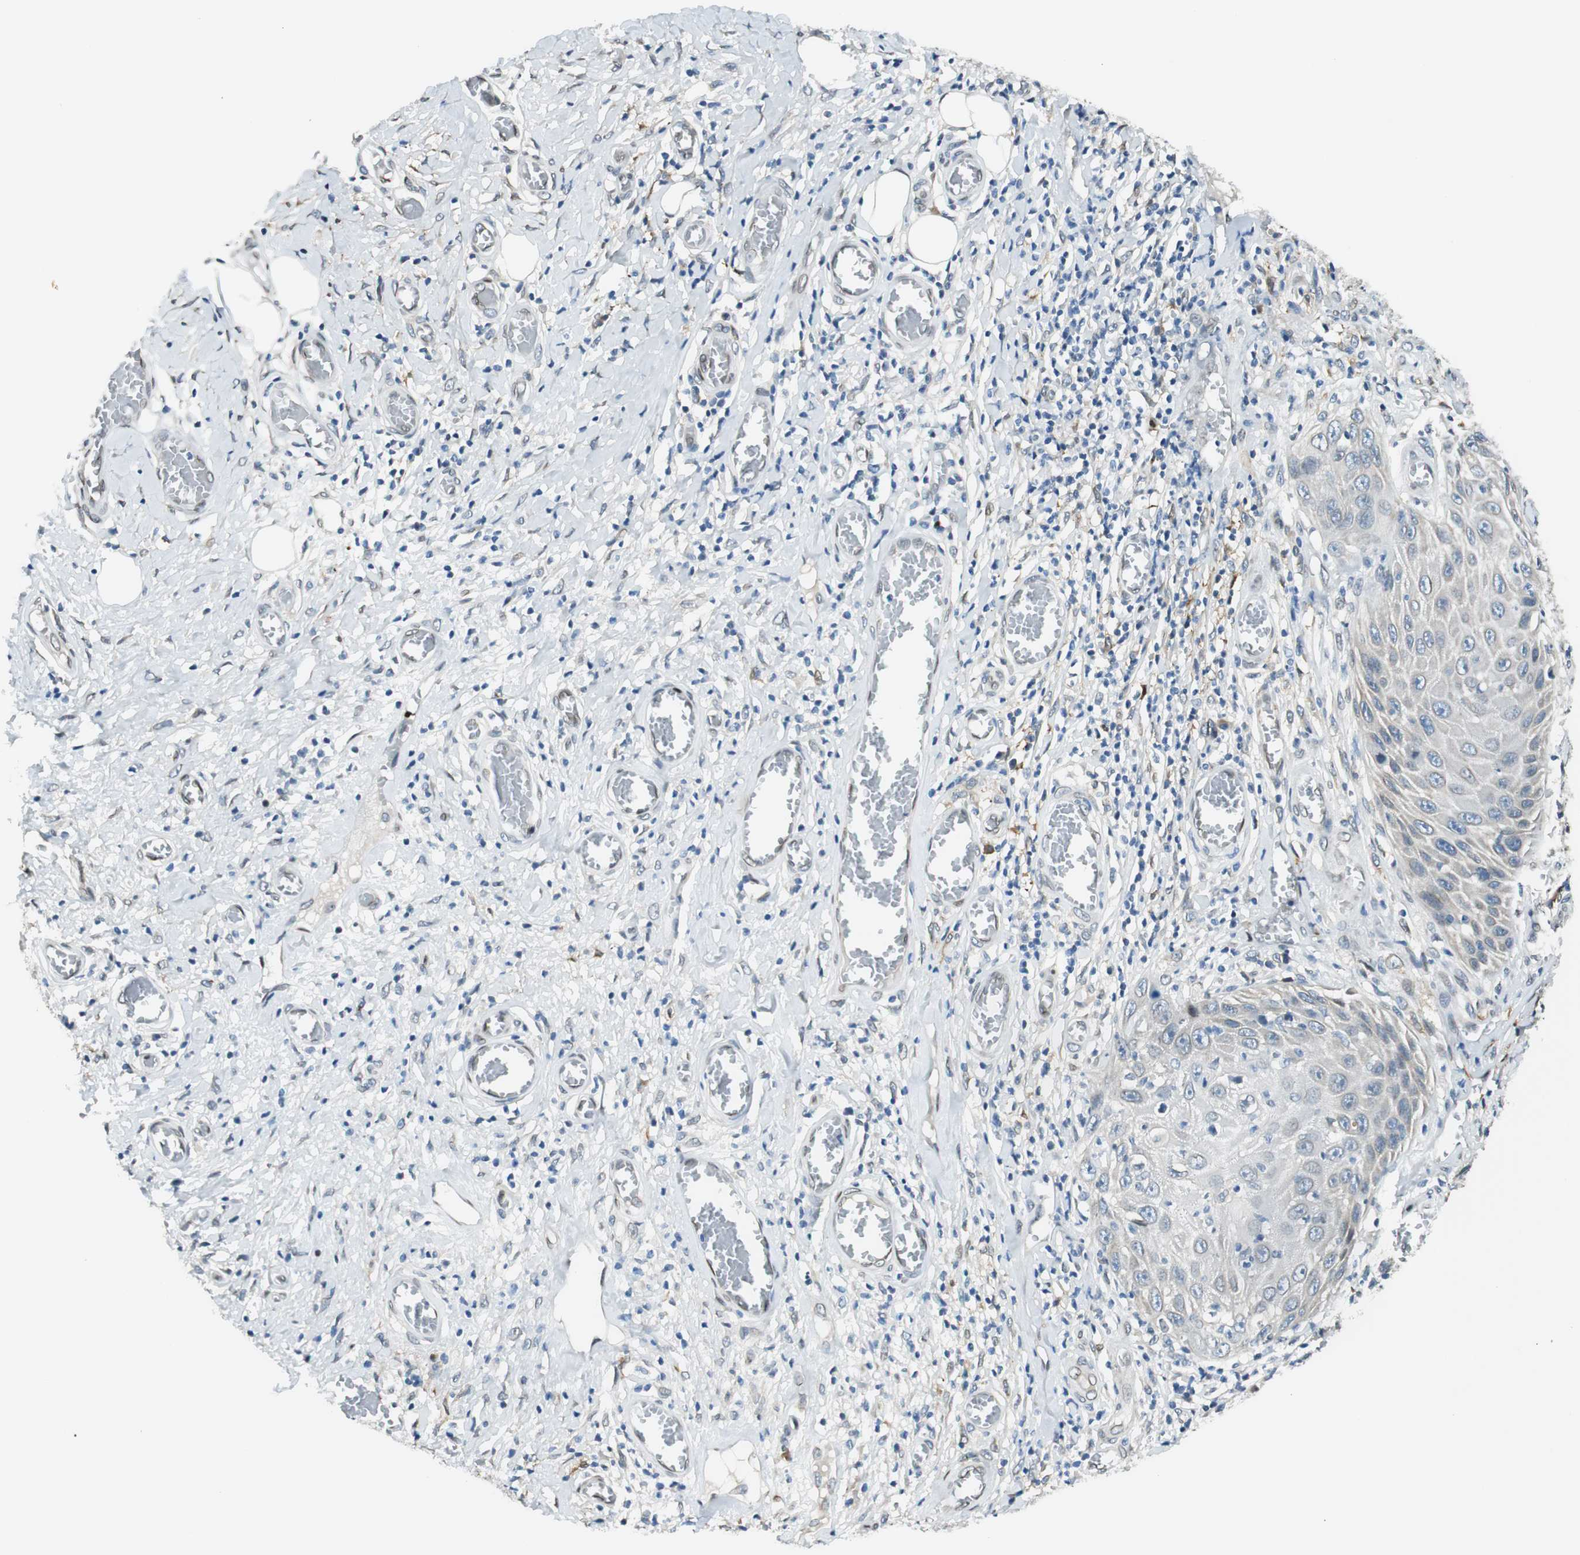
{"staining": {"intensity": "negative", "quantity": "none", "location": "none"}, "tissue": "skin cancer", "cell_type": "Tumor cells", "image_type": "cancer", "snomed": [{"axis": "morphology", "description": "Squamous cell carcinoma, NOS"}, {"axis": "topography", "description": "Skin"}], "caption": "The immunohistochemistry image has no significant positivity in tumor cells of skin cancer tissue.", "gene": "TMEM260", "patient": {"sex": "female", "age": 73}}